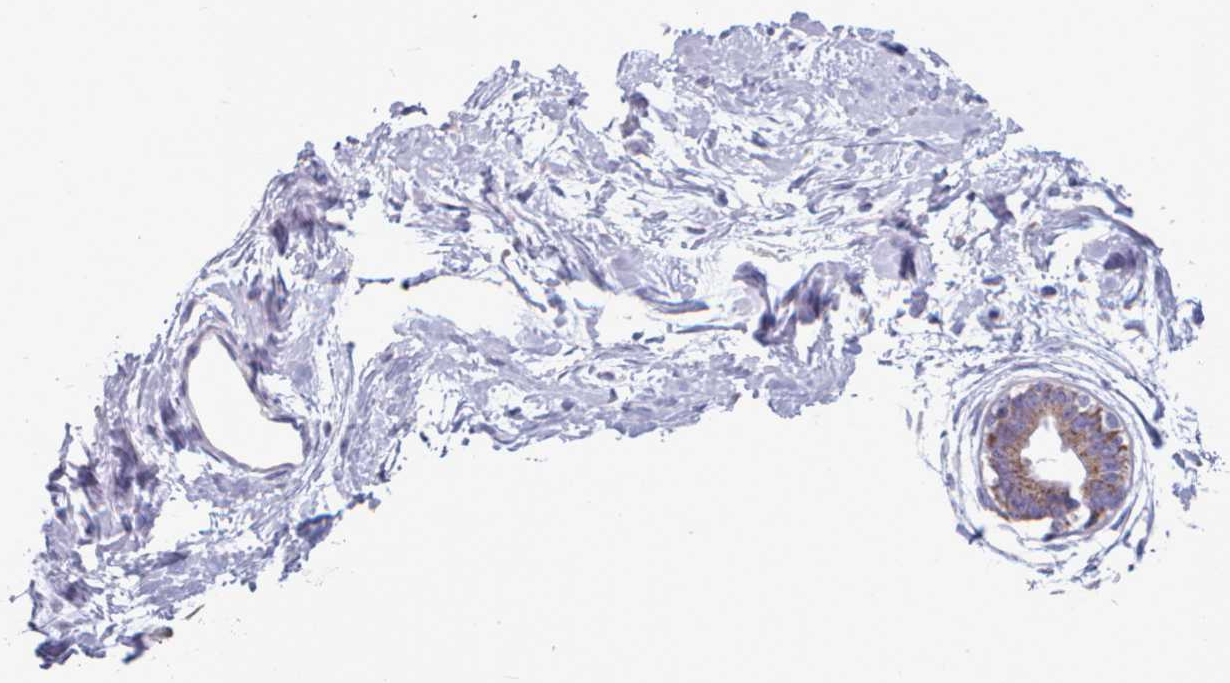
{"staining": {"intensity": "negative", "quantity": "none", "location": "none"}, "tissue": "breast", "cell_type": "Adipocytes", "image_type": "normal", "snomed": [{"axis": "morphology", "description": "Normal tissue, NOS"}, {"axis": "topography", "description": "Breast"}], "caption": "High magnification brightfield microscopy of normal breast stained with DAB (3,3'-diaminobenzidine) (brown) and counterstained with hematoxylin (blue): adipocytes show no significant expression. The staining is performed using DAB brown chromogen with nuclei counter-stained in using hematoxylin.", "gene": "FAM170B", "patient": {"sex": "female", "age": 45}}